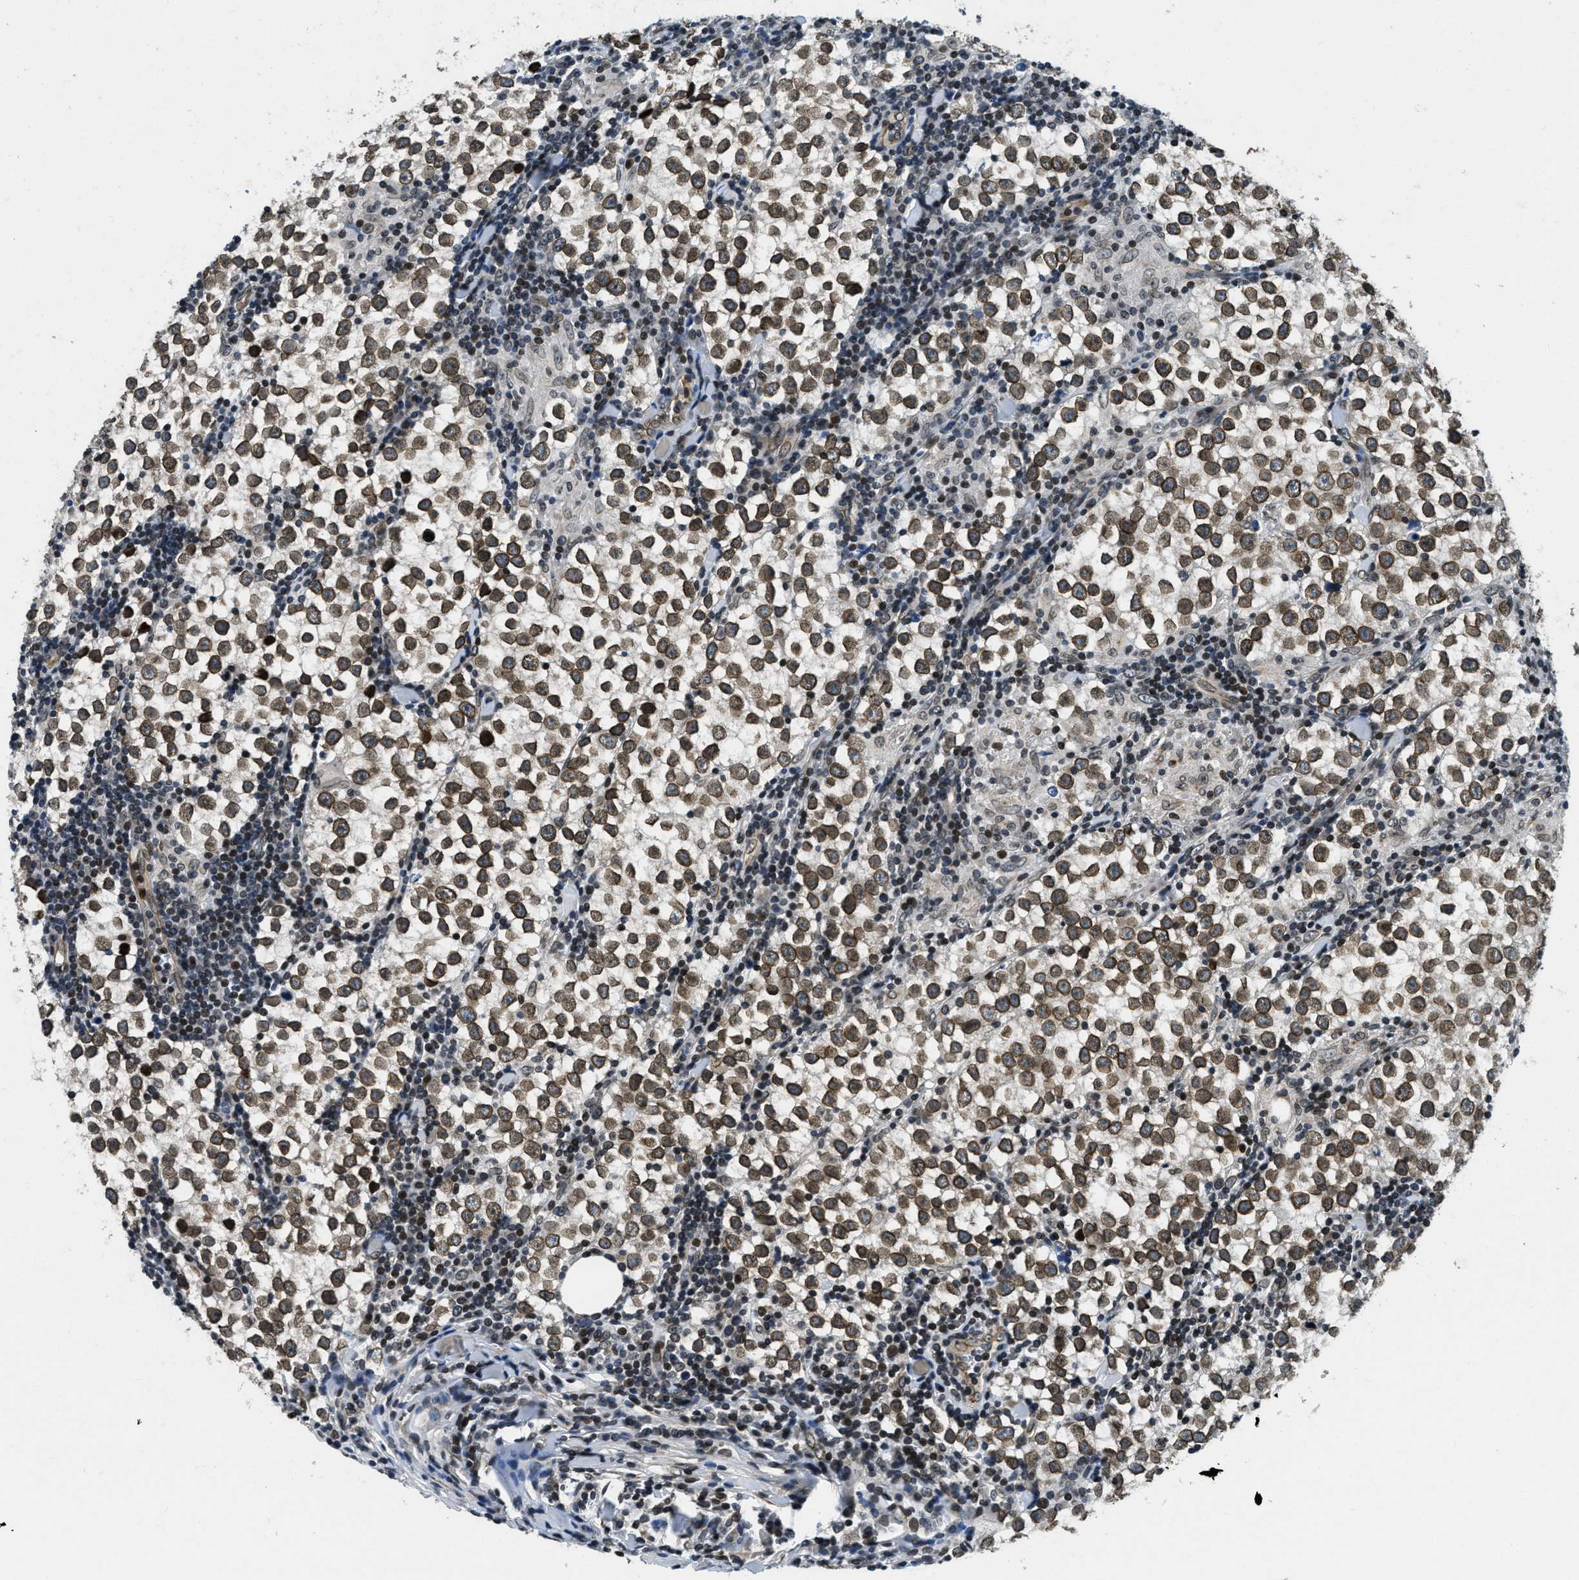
{"staining": {"intensity": "moderate", "quantity": ">75%", "location": "nuclear"}, "tissue": "testis cancer", "cell_type": "Tumor cells", "image_type": "cancer", "snomed": [{"axis": "morphology", "description": "Seminoma, NOS"}, {"axis": "morphology", "description": "Carcinoma, Embryonal, NOS"}, {"axis": "topography", "description": "Testis"}], "caption": "IHC micrograph of human seminoma (testis) stained for a protein (brown), which exhibits medium levels of moderate nuclear staining in about >75% of tumor cells.", "gene": "ZC3HC1", "patient": {"sex": "male", "age": 36}}